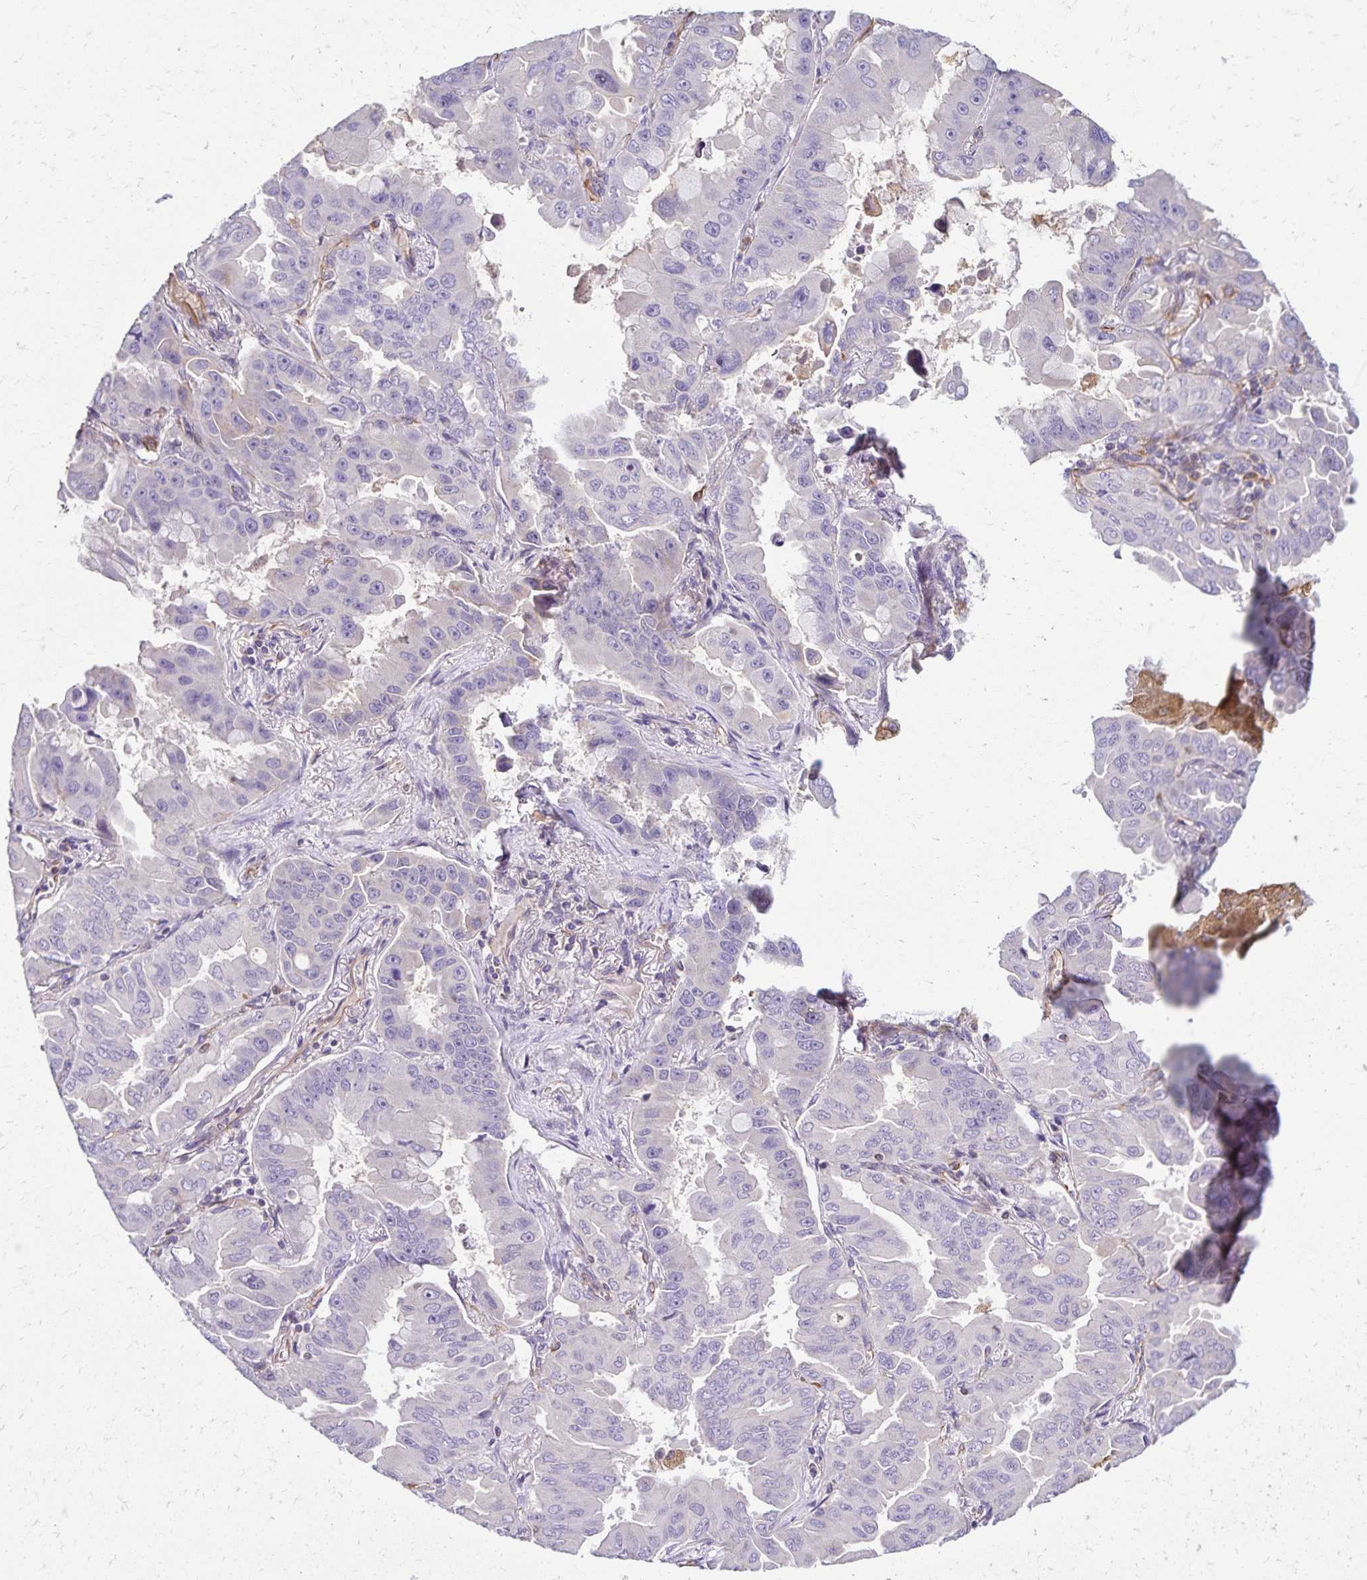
{"staining": {"intensity": "negative", "quantity": "none", "location": "none"}, "tissue": "lung cancer", "cell_type": "Tumor cells", "image_type": "cancer", "snomed": [{"axis": "morphology", "description": "Adenocarcinoma, NOS"}, {"axis": "topography", "description": "Lung"}], "caption": "Lung cancer stained for a protein using IHC shows no staining tumor cells.", "gene": "TRPV6", "patient": {"sex": "male", "age": 64}}